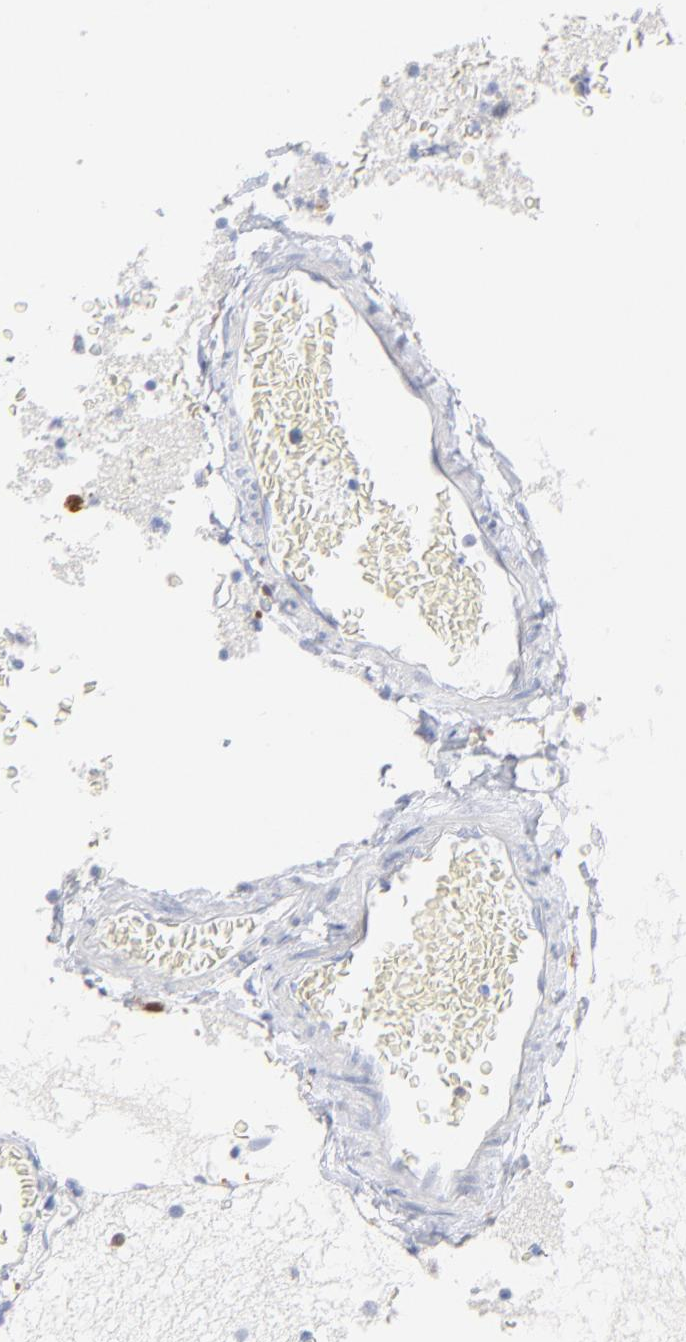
{"staining": {"intensity": "negative", "quantity": "none", "location": "none"}, "tissue": "cerebellum", "cell_type": "Cells in granular layer", "image_type": "normal", "snomed": [{"axis": "morphology", "description": "Normal tissue, NOS"}, {"axis": "topography", "description": "Cerebellum"}], "caption": "Normal cerebellum was stained to show a protein in brown. There is no significant positivity in cells in granular layer. The staining is performed using DAB brown chromogen with nuclei counter-stained in using hematoxylin.", "gene": "IFIT2", "patient": {"sex": "male", "age": 45}}